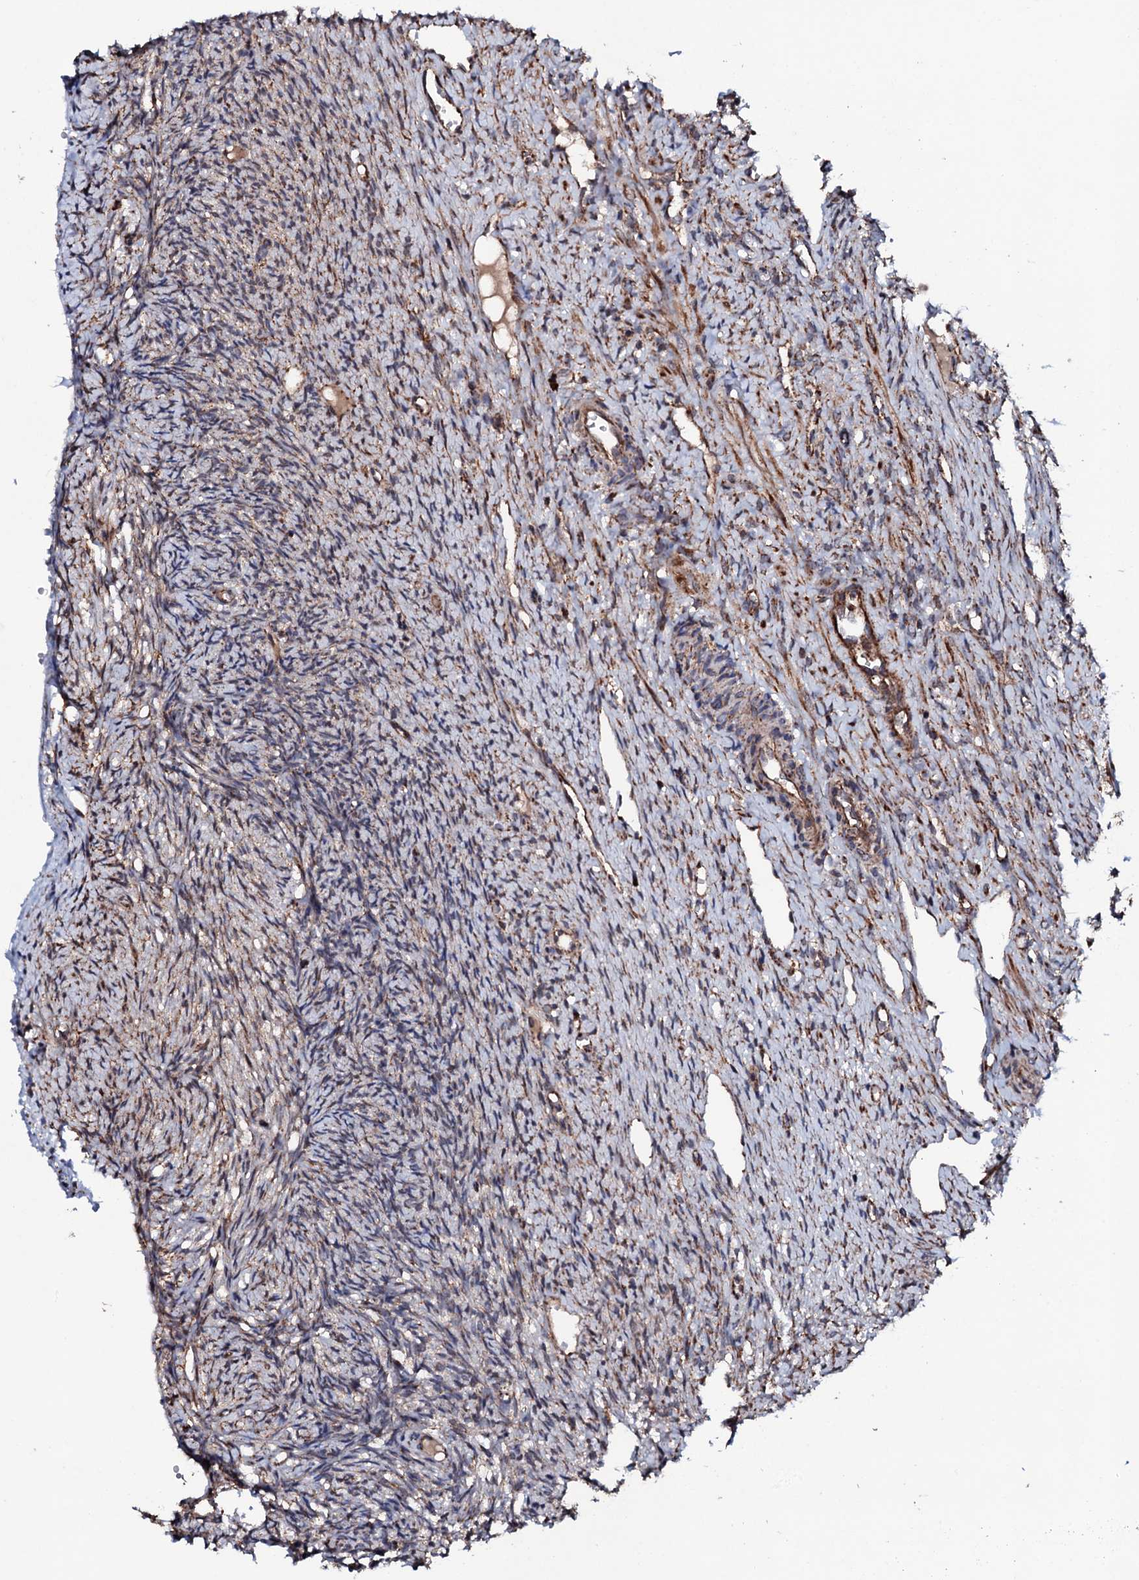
{"staining": {"intensity": "moderate", "quantity": "<25%", "location": "cytoplasmic/membranous"}, "tissue": "ovary", "cell_type": "Ovarian stroma cells", "image_type": "normal", "snomed": [{"axis": "morphology", "description": "Normal tissue, NOS"}, {"axis": "topography", "description": "Ovary"}], "caption": "Ovary stained with immunohistochemistry (IHC) displays moderate cytoplasmic/membranous expression in about <25% of ovarian stroma cells. The staining is performed using DAB brown chromogen to label protein expression. The nuclei are counter-stained blue using hematoxylin.", "gene": "MTIF3", "patient": {"sex": "female", "age": 51}}